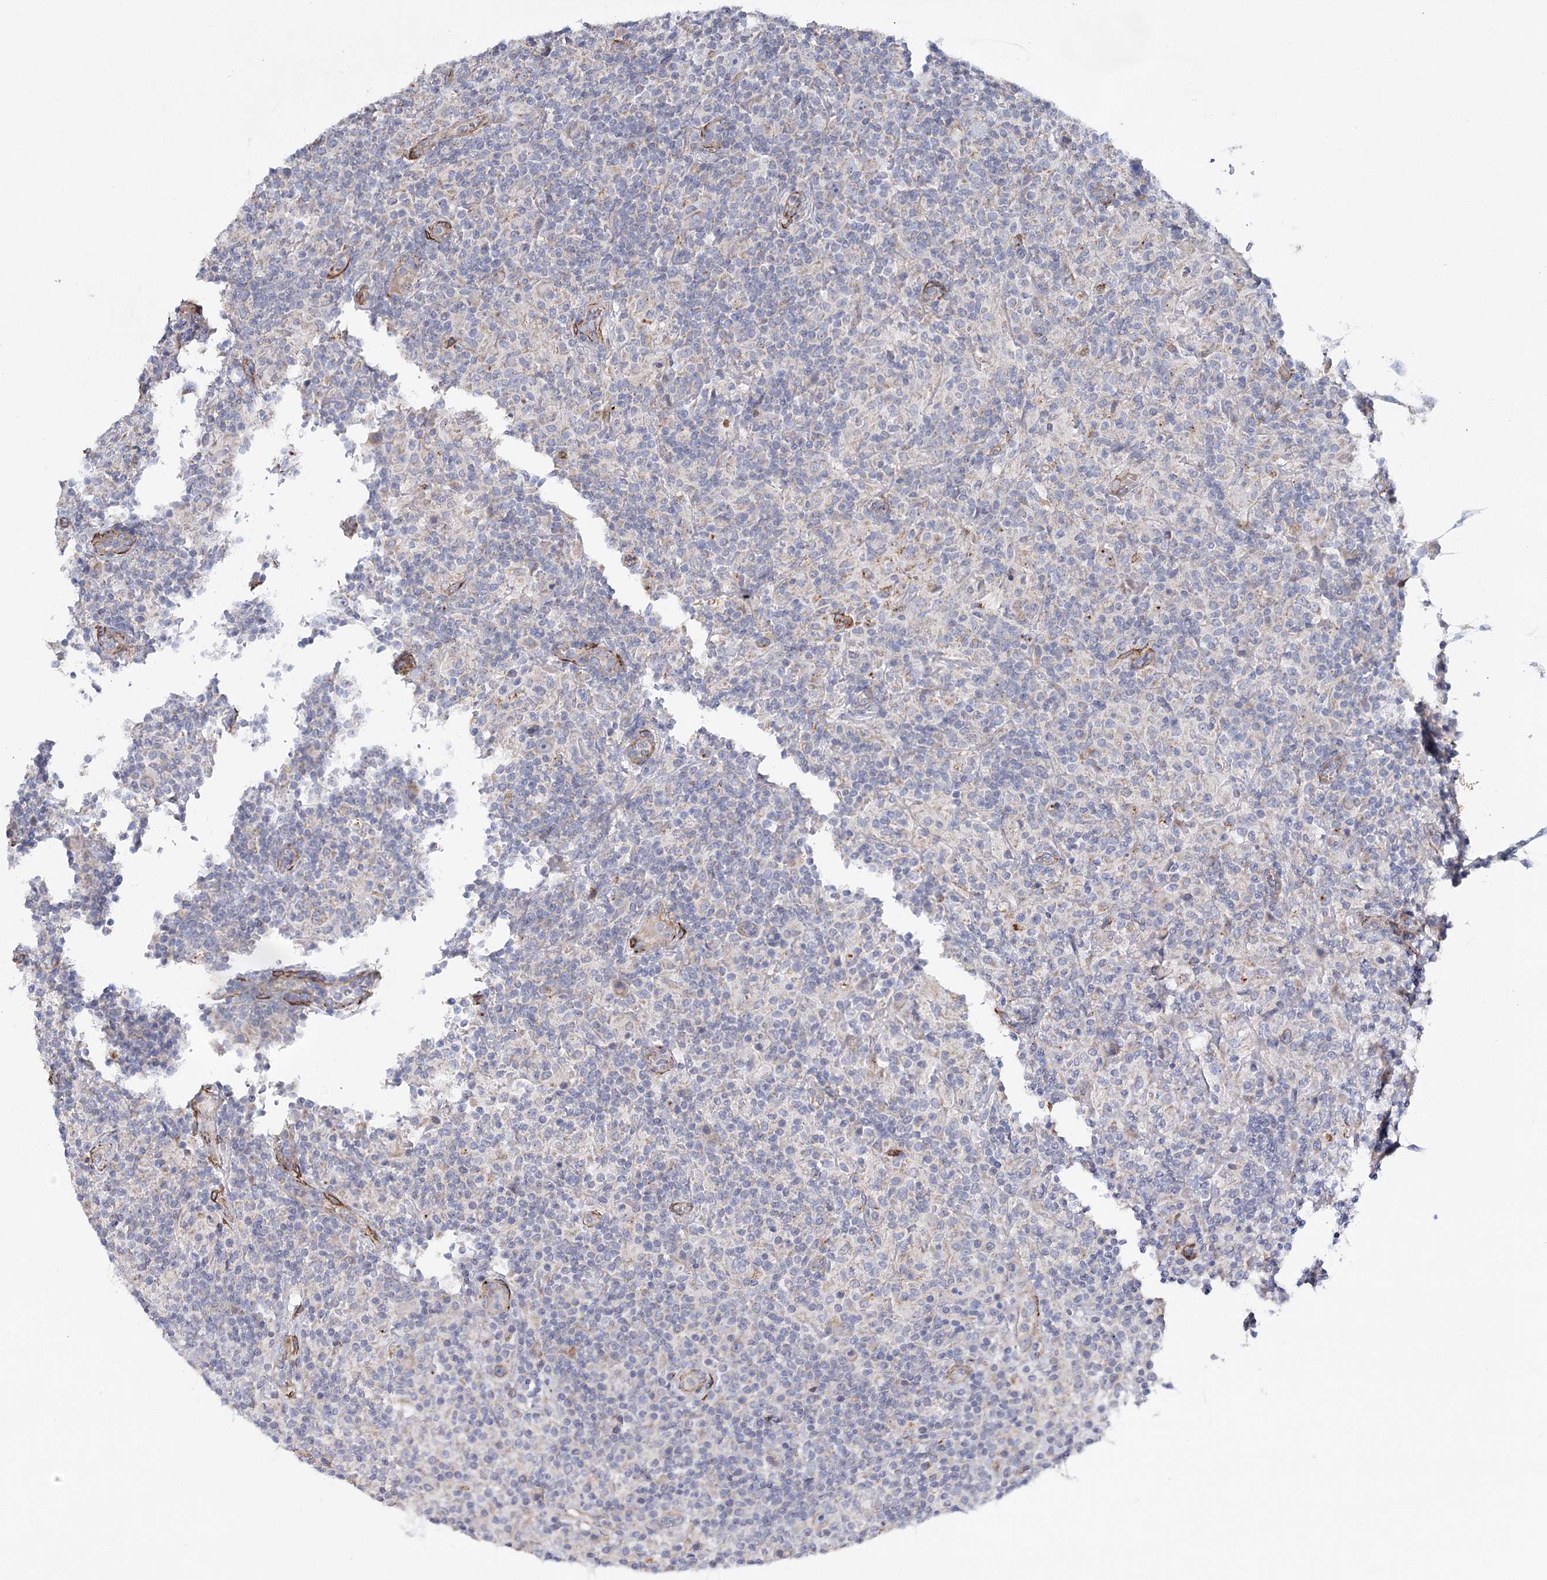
{"staining": {"intensity": "negative", "quantity": "none", "location": "none"}, "tissue": "lymphoma", "cell_type": "Tumor cells", "image_type": "cancer", "snomed": [{"axis": "morphology", "description": "Hodgkin's disease, NOS"}, {"axis": "topography", "description": "Lymph node"}], "caption": "Image shows no protein positivity in tumor cells of lymphoma tissue.", "gene": "TMEM164", "patient": {"sex": "male", "age": 70}}